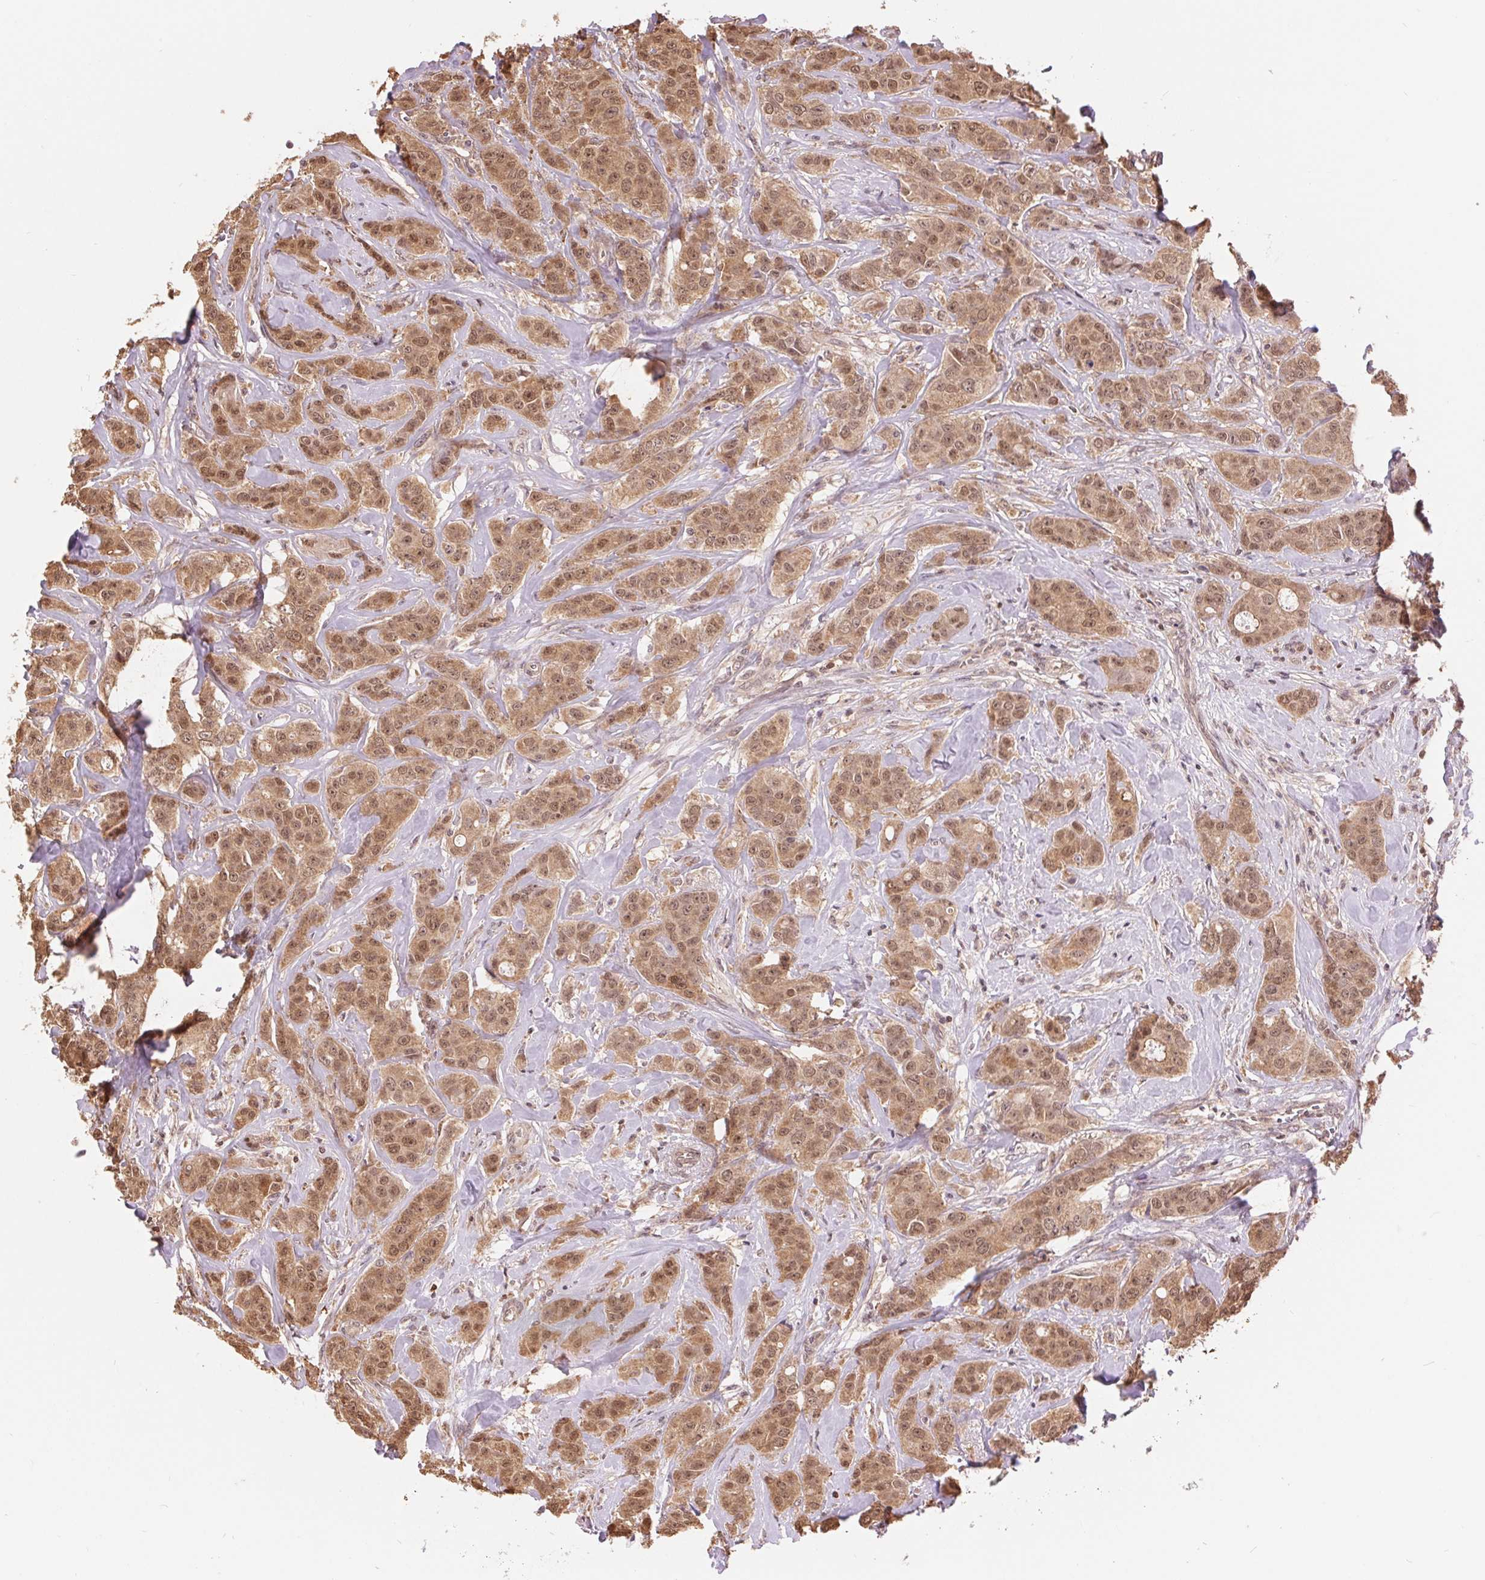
{"staining": {"intensity": "moderate", "quantity": ">75%", "location": "cytoplasmic/membranous,nuclear"}, "tissue": "breast cancer", "cell_type": "Tumor cells", "image_type": "cancer", "snomed": [{"axis": "morphology", "description": "Duct carcinoma"}, {"axis": "topography", "description": "Breast"}], "caption": "A medium amount of moderate cytoplasmic/membranous and nuclear staining is present in about >75% of tumor cells in breast cancer tissue.", "gene": "TMEM273", "patient": {"sex": "female", "age": 43}}